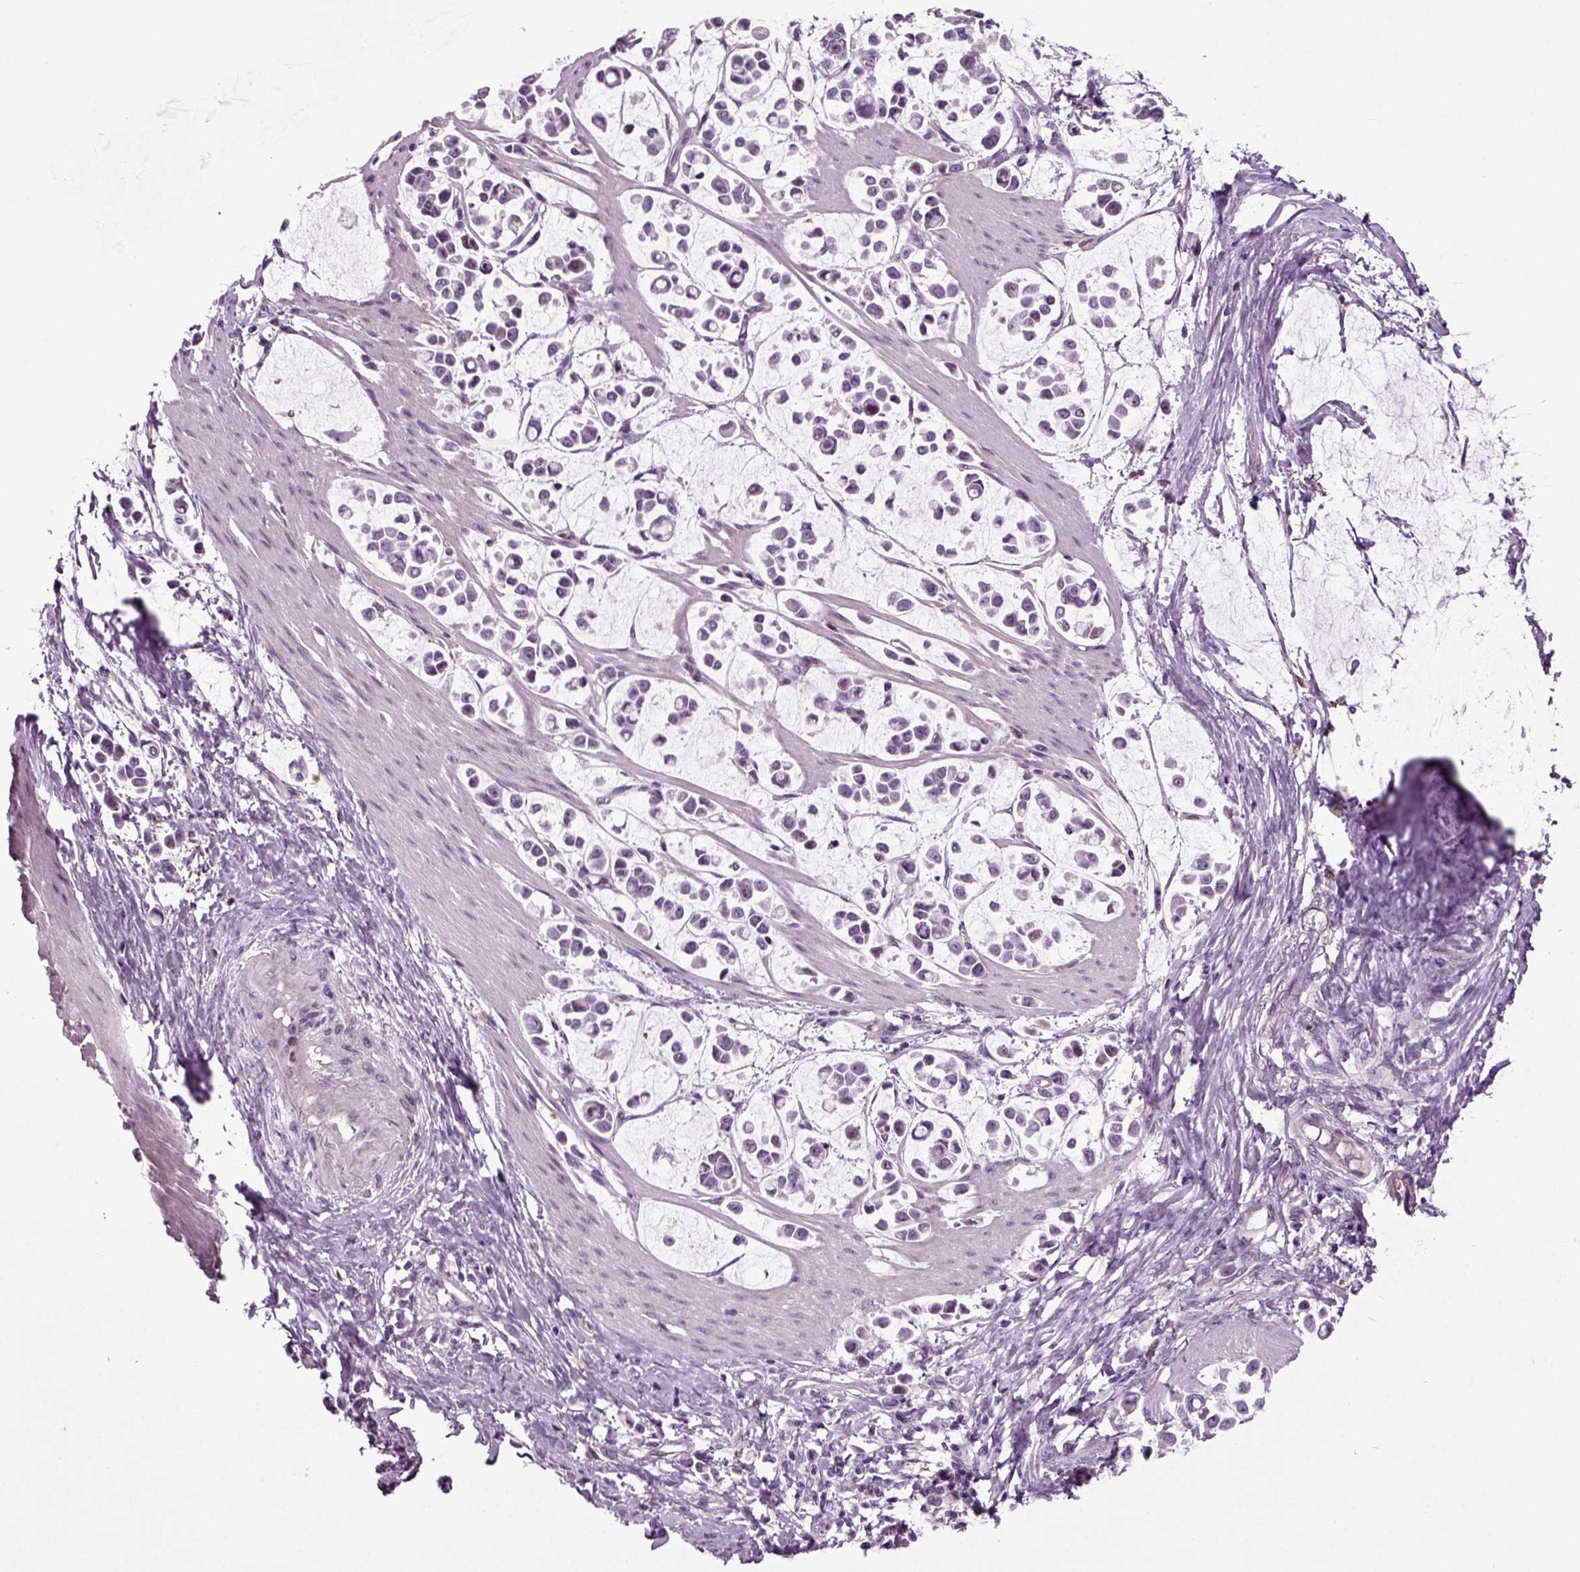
{"staining": {"intensity": "negative", "quantity": "none", "location": "none"}, "tissue": "stomach cancer", "cell_type": "Tumor cells", "image_type": "cancer", "snomed": [{"axis": "morphology", "description": "Adenocarcinoma, NOS"}, {"axis": "topography", "description": "Stomach"}], "caption": "DAB (3,3'-diaminobenzidine) immunohistochemical staining of adenocarcinoma (stomach) shows no significant staining in tumor cells. (DAB (3,3'-diaminobenzidine) immunohistochemistry (IHC), high magnification).", "gene": "ARID3A", "patient": {"sex": "male", "age": 82}}